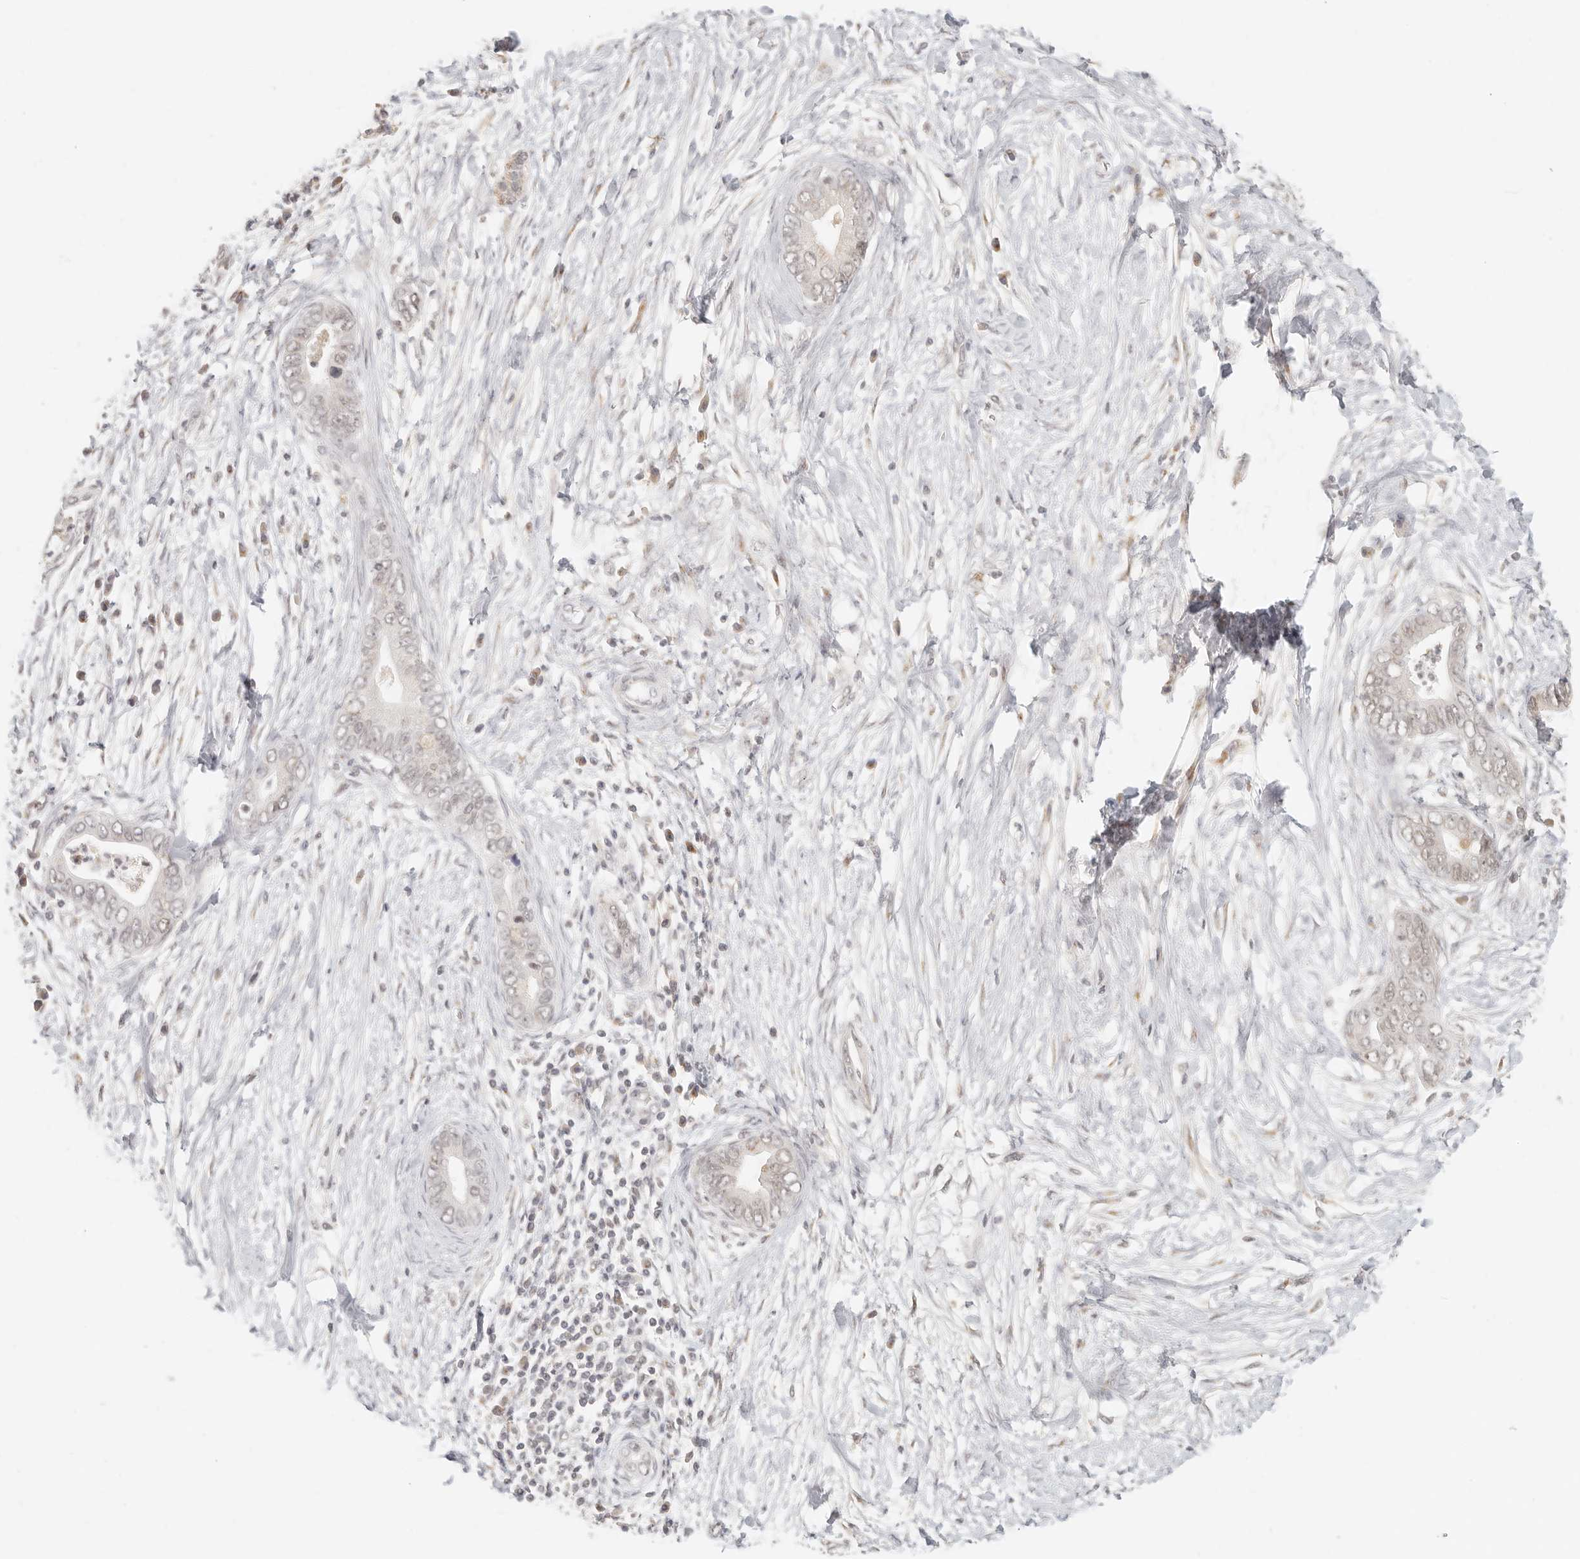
{"staining": {"intensity": "weak", "quantity": "25%-75%", "location": "nuclear"}, "tissue": "pancreatic cancer", "cell_type": "Tumor cells", "image_type": "cancer", "snomed": [{"axis": "morphology", "description": "Adenocarcinoma, NOS"}, {"axis": "topography", "description": "Pancreas"}], "caption": "Protein analysis of pancreatic cancer (adenocarcinoma) tissue exhibits weak nuclear positivity in about 25%-75% of tumor cells.", "gene": "INTS11", "patient": {"sex": "male", "age": 75}}